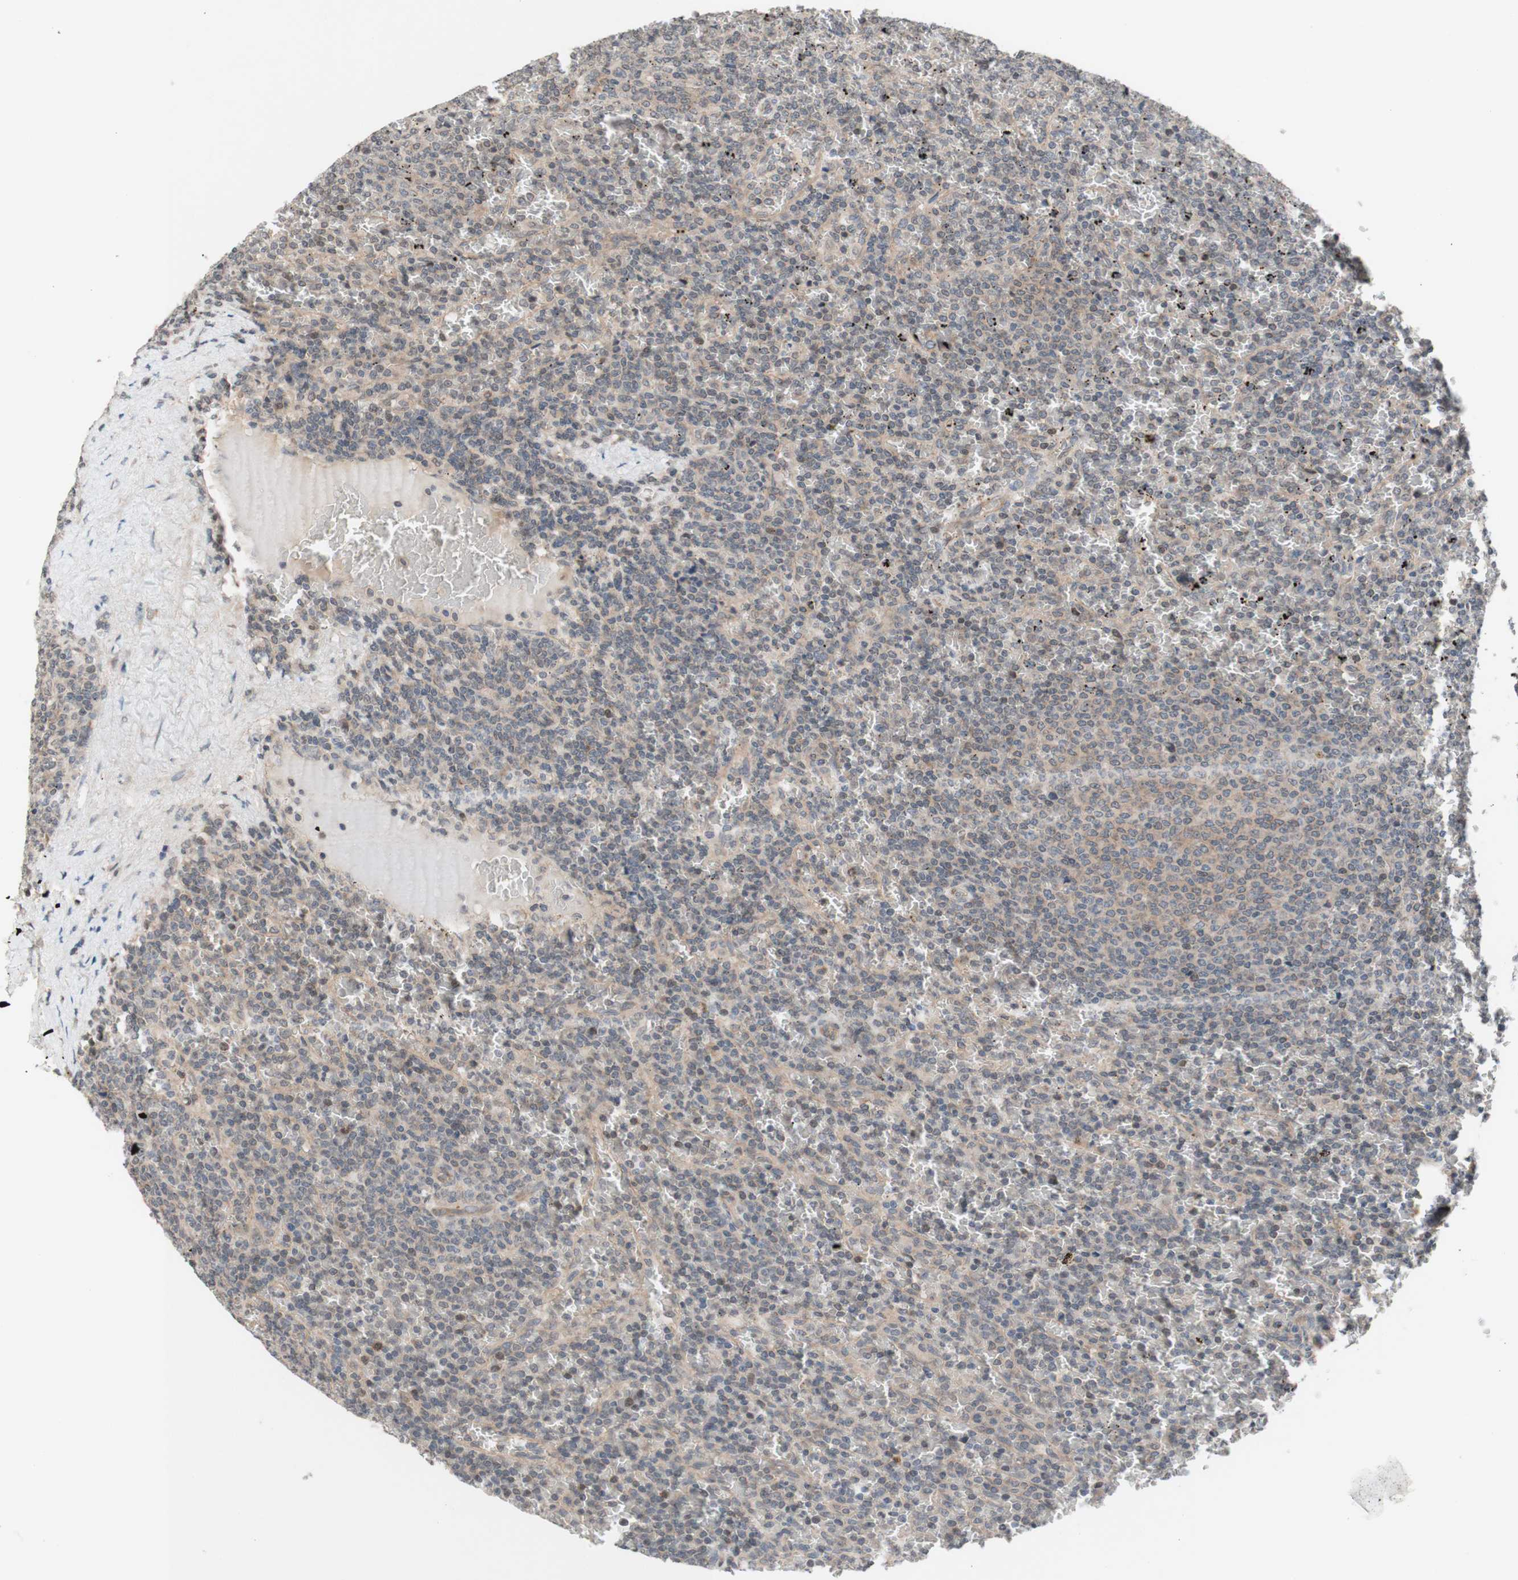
{"staining": {"intensity": "weak", "quantity": "<25%", "location": "cytoplasmic/membranous"}, "tissue": "lymphoma", "cell_type": "Tumor cells", "image_type": "cancer", "snomed": [{"axis": "morphology", "description": "Malignant lymphoma, non-Hodgkin's type, Low grade"}, {"axis": "topography", "description": "Spleen"}], "caption": "A high-resolution photomicrograph shows immunohistochemistry (IHC) staining of lymphoma, which demonstrates no significant expression in tumor cells.", "gene": "CD55", "patient": {"sex": "female", "age": 77}}